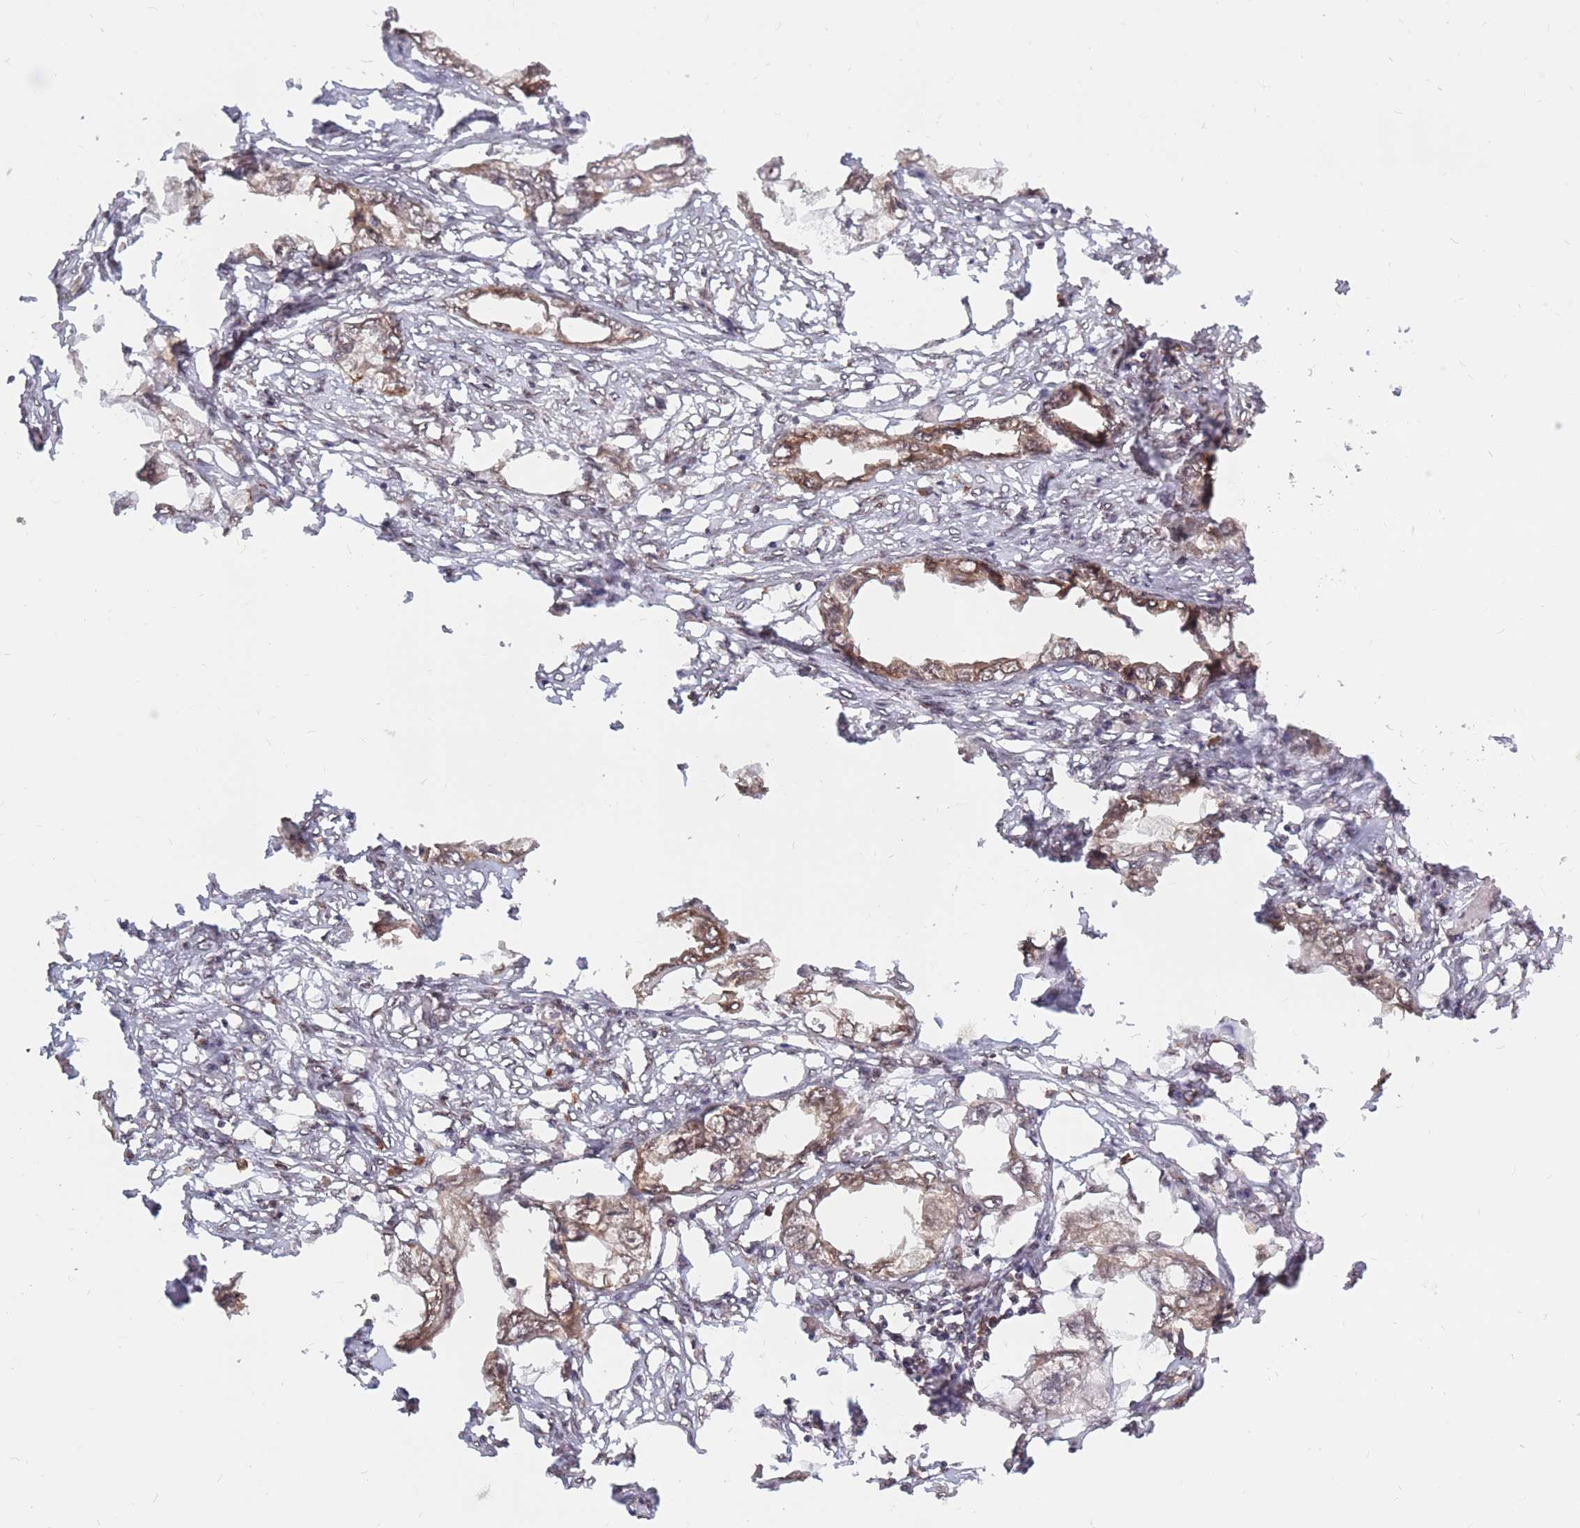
{"staining": {"intensity": "moderate", "quantity": ">75%", "location": "cytoplasmic/membranous,nuclear"}, "tissue": "endometrial cancer", "cell_type": "Tumor cells", "image_type": "cancer", "snomed": [{"axis": "morphology", "description": "Adenocarcinoma, NOS"}, {"axis": "morphology", "description": "Adenocarcinoma, metastatic, NOS"}, {"axis": "topography", "description": "Adipose tissue"}, {"axis": "topography", "description": "Endometrium"}], "caption": "Brown immunohistochemical staining in human endometrial cancer (adenocarcinoma) demonstrates moderate cytoplasmic/membranous and nuclear positivity in approximately >75% of tumor cells.", "gene": "SRA1", "patient": {"sex": "female", "age": 67}}